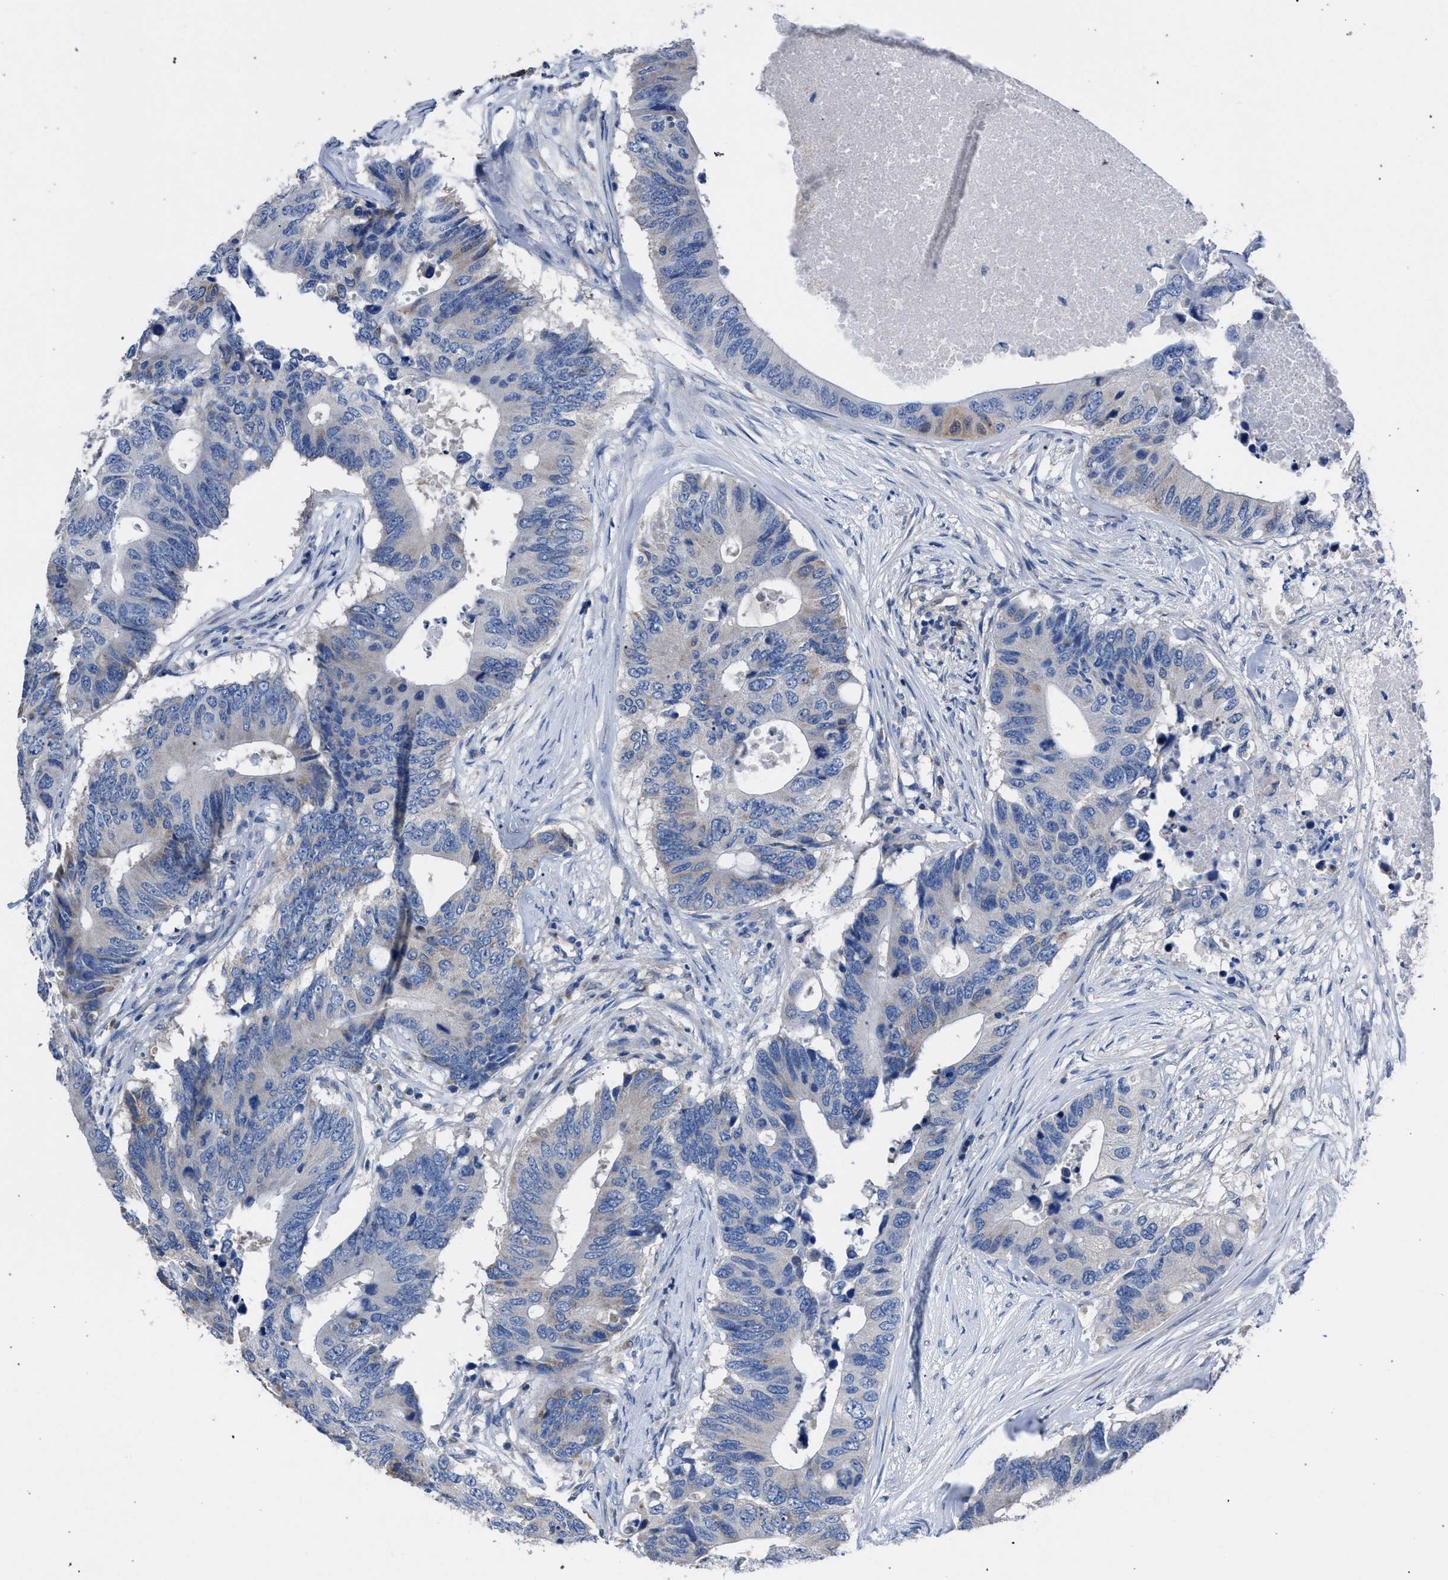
{"staining": {"intensity": "moderate", "quantity": "<25%", "location": "cytoplasmic/membranous"}, "tissue": "colorectal cancer", "cell_type": "Tumor cells", "image_type": "cancer", "snomed": [{"axis": "morphology", "description": "Adenocarcinoma, NOS"}, {"axis": "topography", "description": "Colon"}], "caption": "Colorectal adenocarcinoma was stained to show a protein in brown. There is low levels of moderate cytoplasmic/membranous staining in approximately <25% of tumor cells. The protein of interest is shown in brown color, while the nuclei are stained blue.", "gene": "CRYZ", "patient": {"sex": "male", "age": 71}}